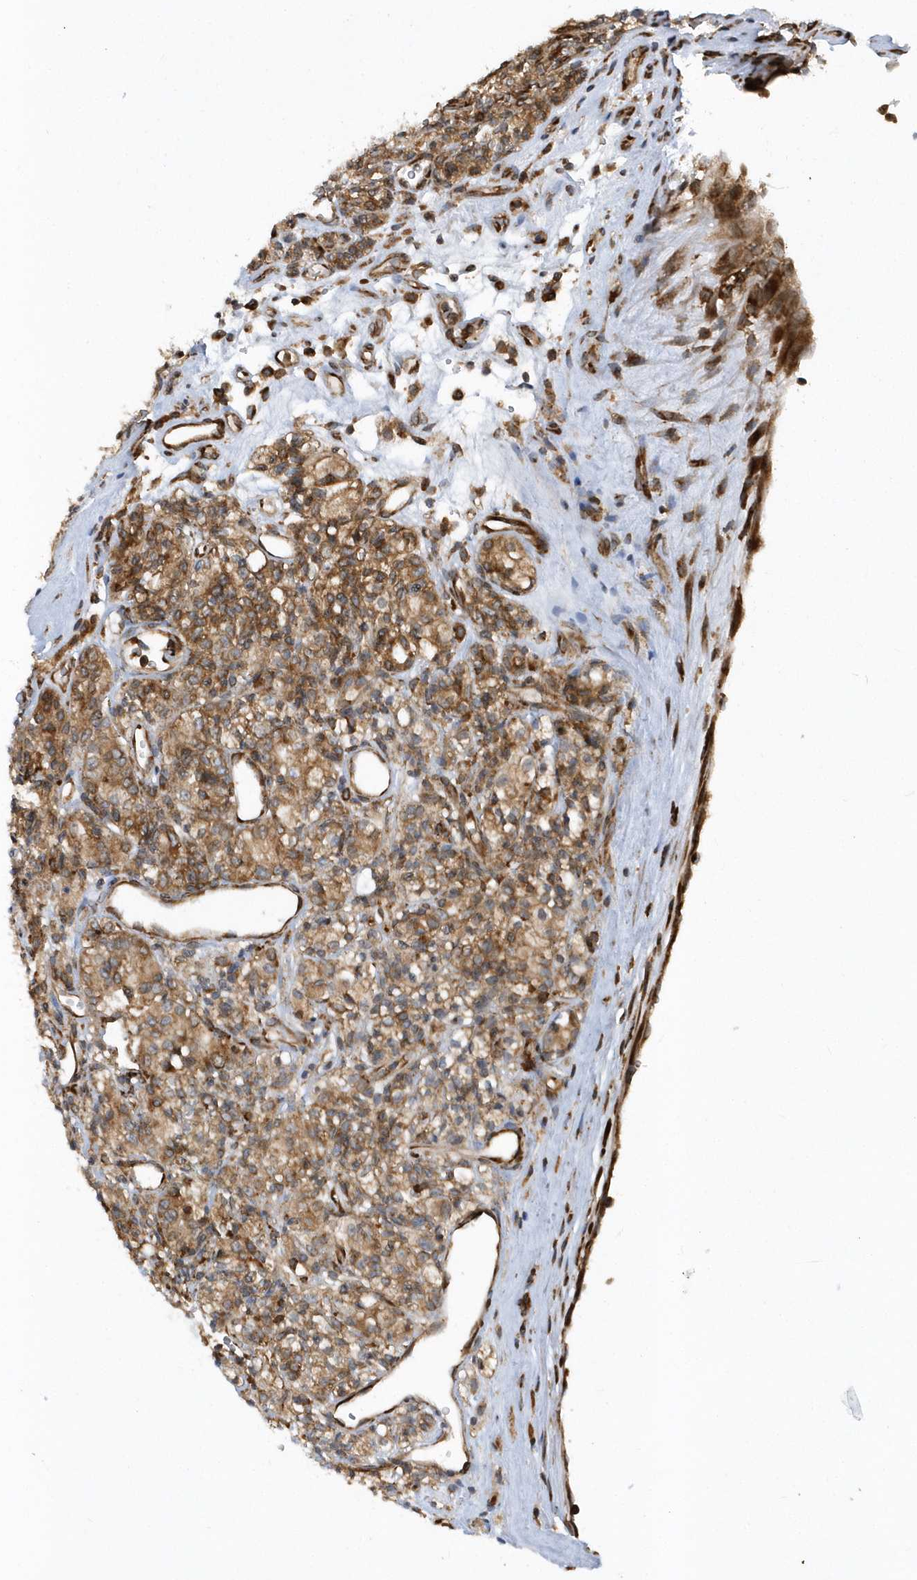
{"staining": {"intensity": "moderate", "quantity": ">75%", "location": "cytoplasmic/membranous"}, "tissue": "renal cancer", "cell_type": "Tumor cells", "image_type": "cancer", "snomed": [{"axis": "morphology", "description": "Adenocarcinoma, NOS"}, {"axis": "topography", "description": "Kidney"}], "caption": "Human renal adenocarcinoma stained with a protein marker shows moderate staining in tumor cells.", "gene": "PHF1", "patient": {"sex": "male", "age": 77}}